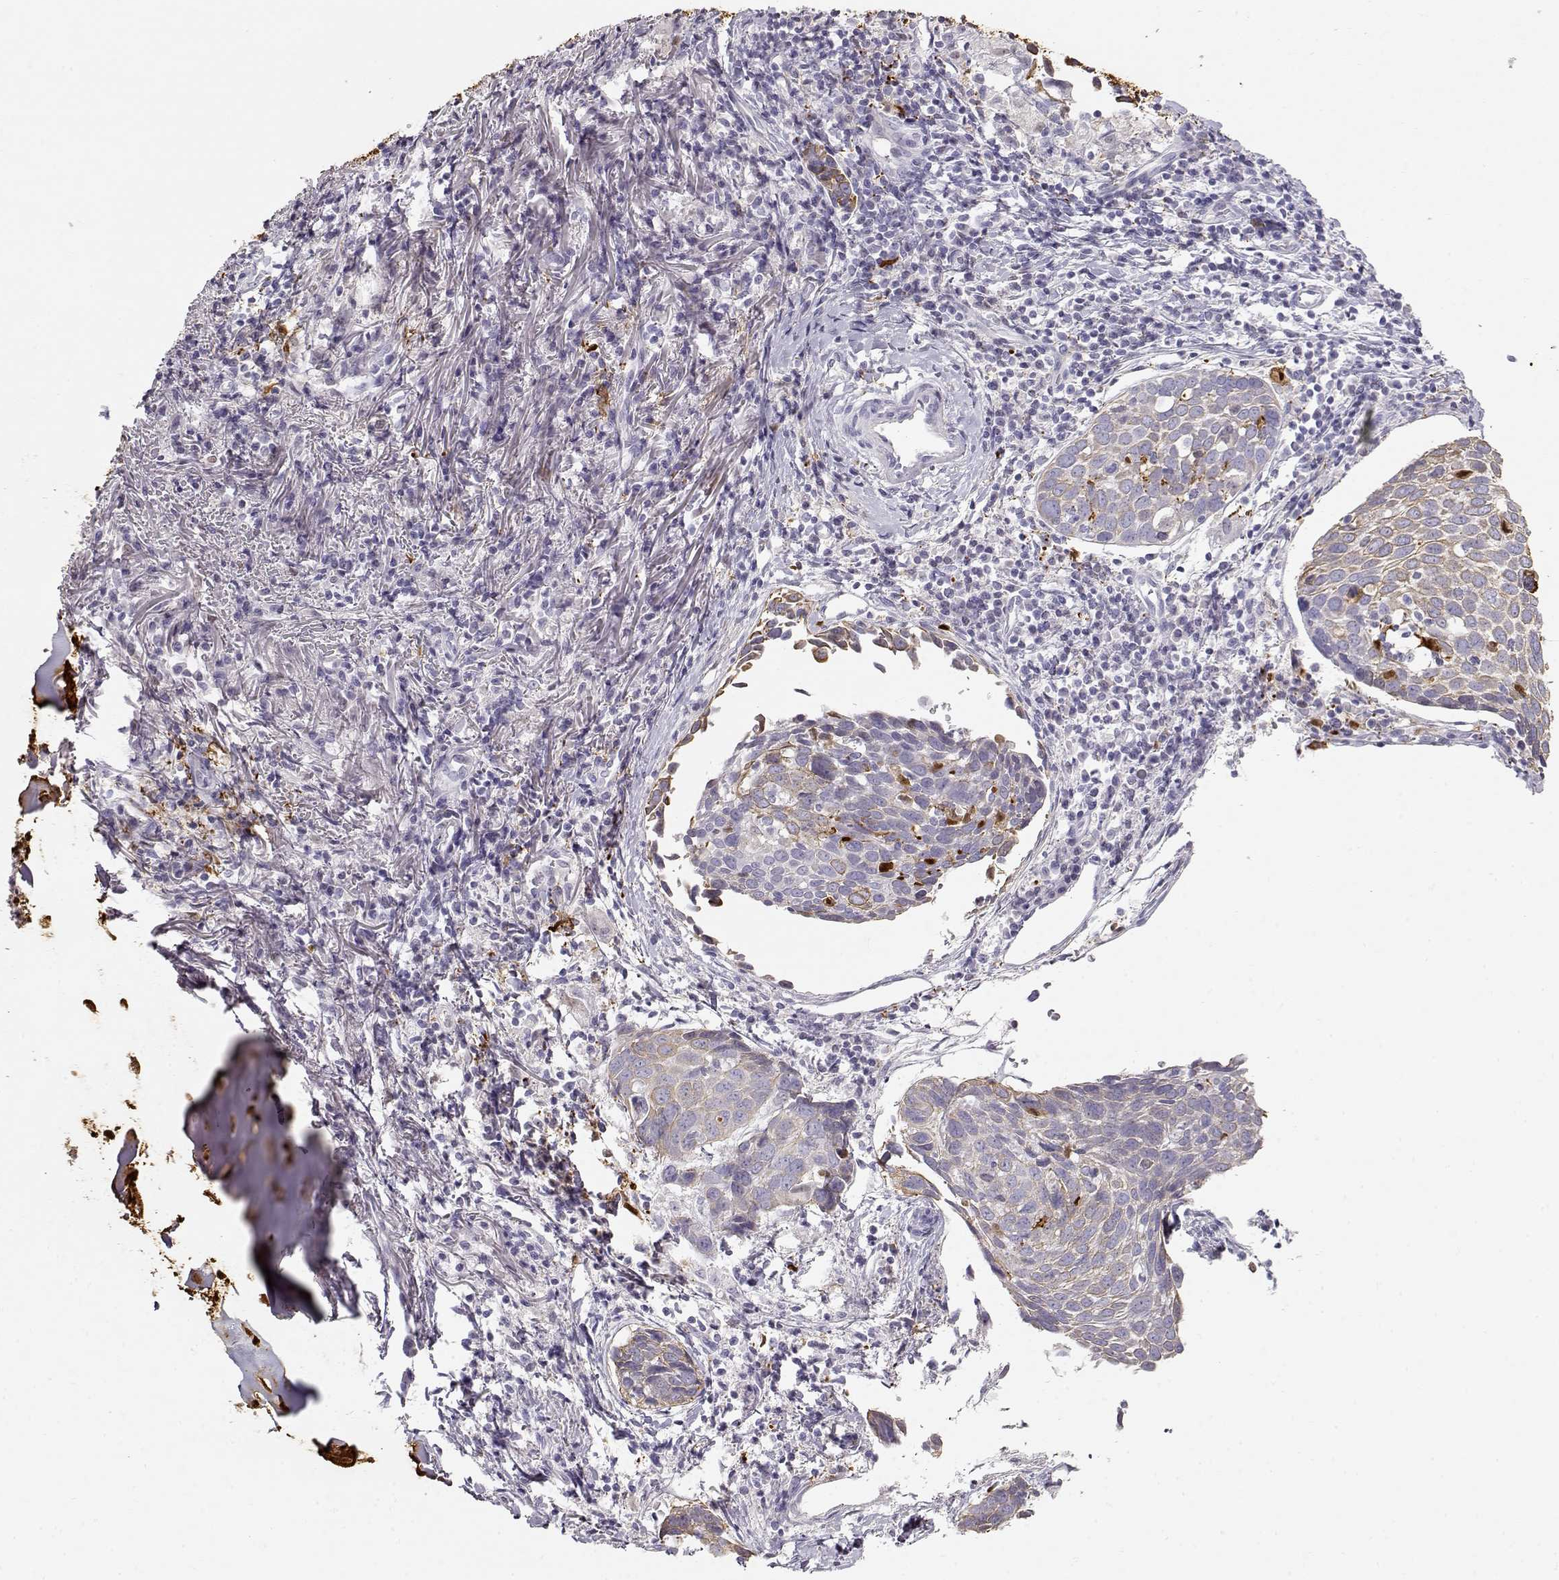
{"staining": {"intensity": "weak", "quantity": "<25%", "location": "cytoplasmic/membranous"}, "tissue": "lung cancer", "cell_type": "Tumor cells", "image_type": "cancer", "snomed": [{"axis": "morphology", "description": "Squamous cell carcinoma, NOS"}, {"axis": "topography", "description": "Lung"}], "caption": "Histopathology image shows no protein expression in tumor cells of squamous cell carcinoma (lung) tissue.", "gene": "S100B", "patient": {"sex": "male", "age": 57}}